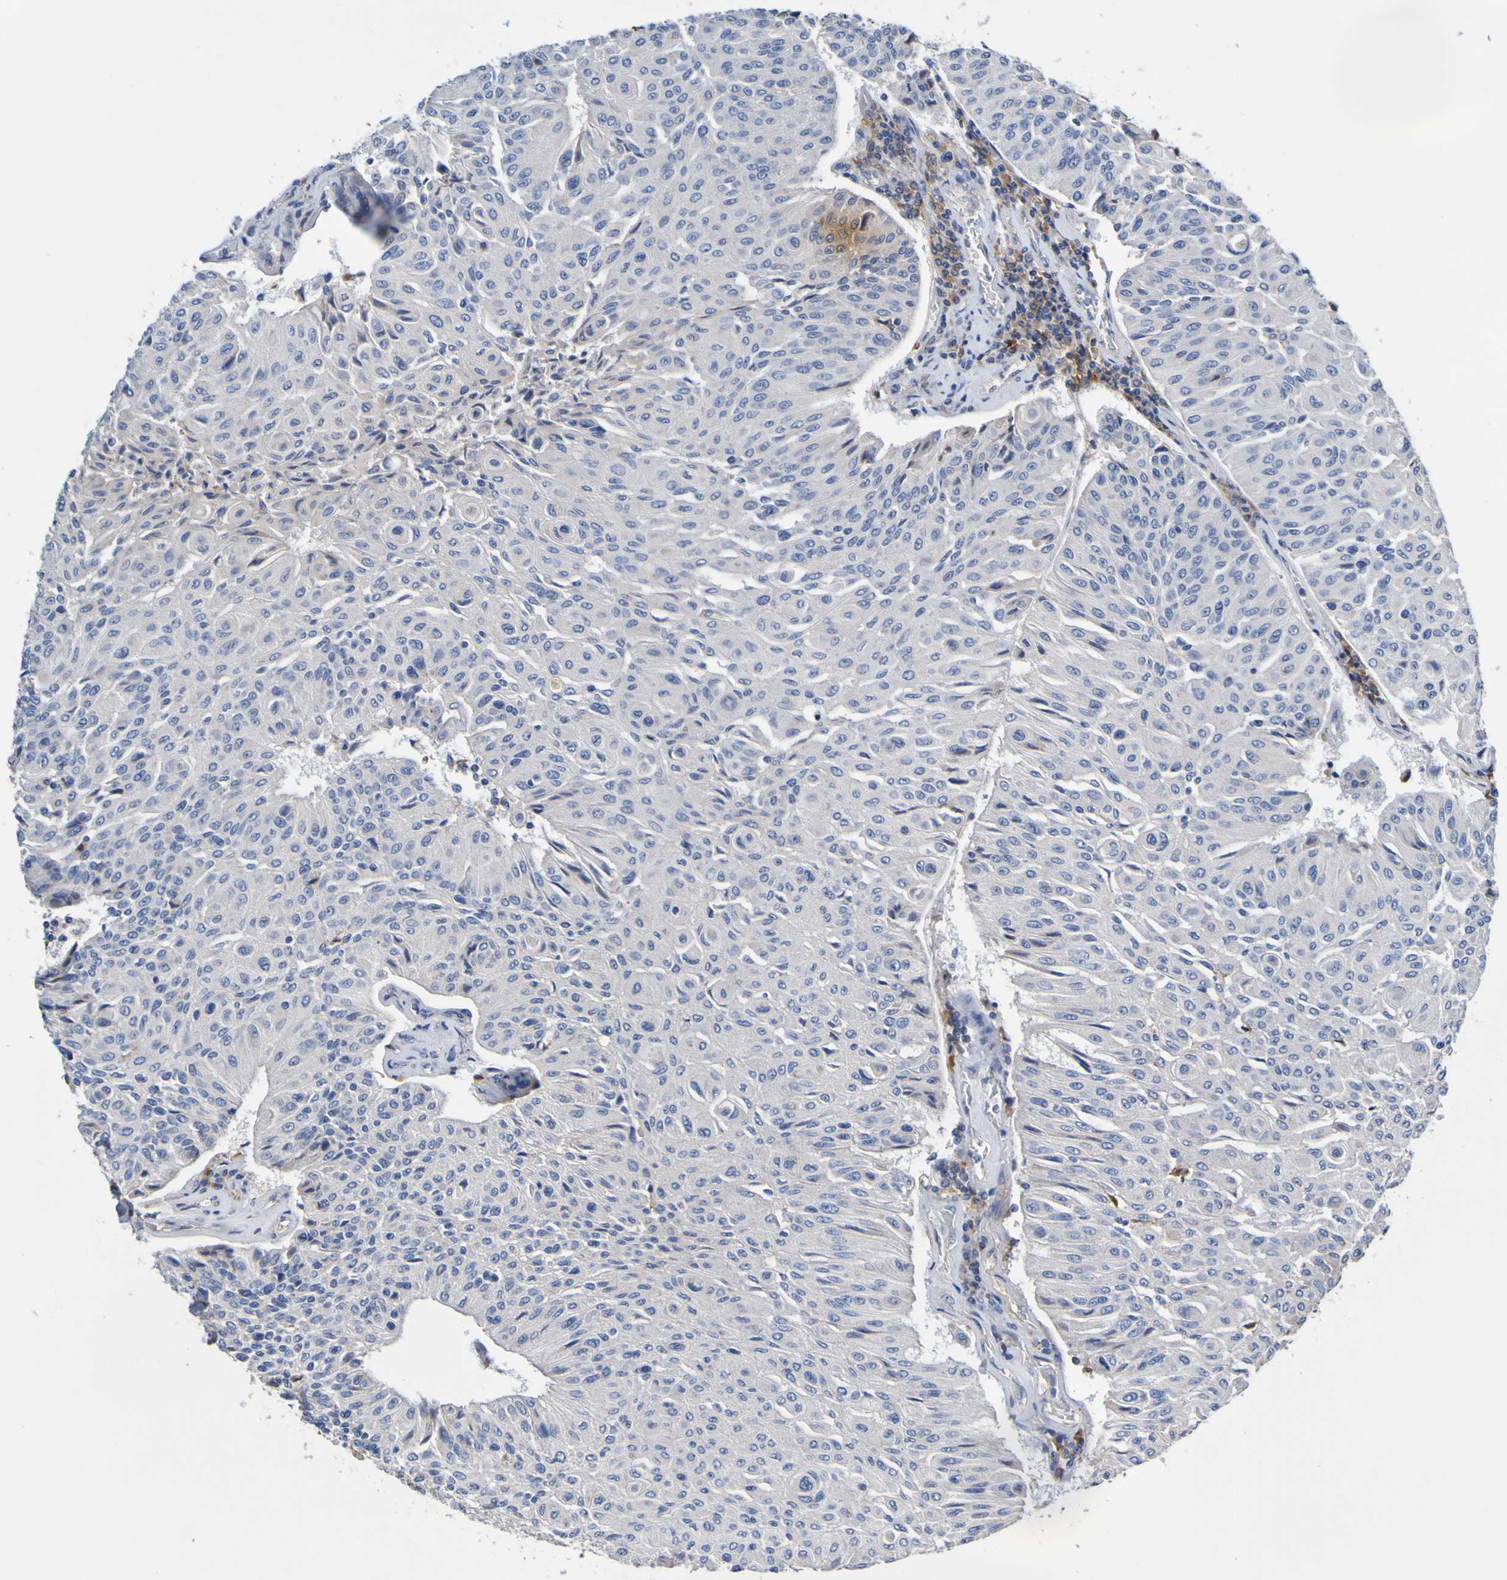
{"staining": {"intensity": "weak", "quantity": ">75%", "location": "cytoplasmic/membranous"}, "tissue": "urothelial cancer", "cell_type": "Tumor cells", "image_type": "cancer", "snomed": [{"axis": "morphology", "description": "Urothelial carcinoma, High grade"}, {"axis": "topography", "description": "Urinary bladder"}], "caption": "Immunohistochemical staining of urothelial carcinoma (high-grade) displays low levels of weak cytoplasmic/membranous protein positivity in approximately >75% of tumor cells. The staining was performed using DAB (3,3'-diaminobenzidine), with brown indicating positive protein expression. Nuclei are stained blue with hematoxylin.", "gene": "METAP2", "patient": {"sex": "male", "age": 66}}